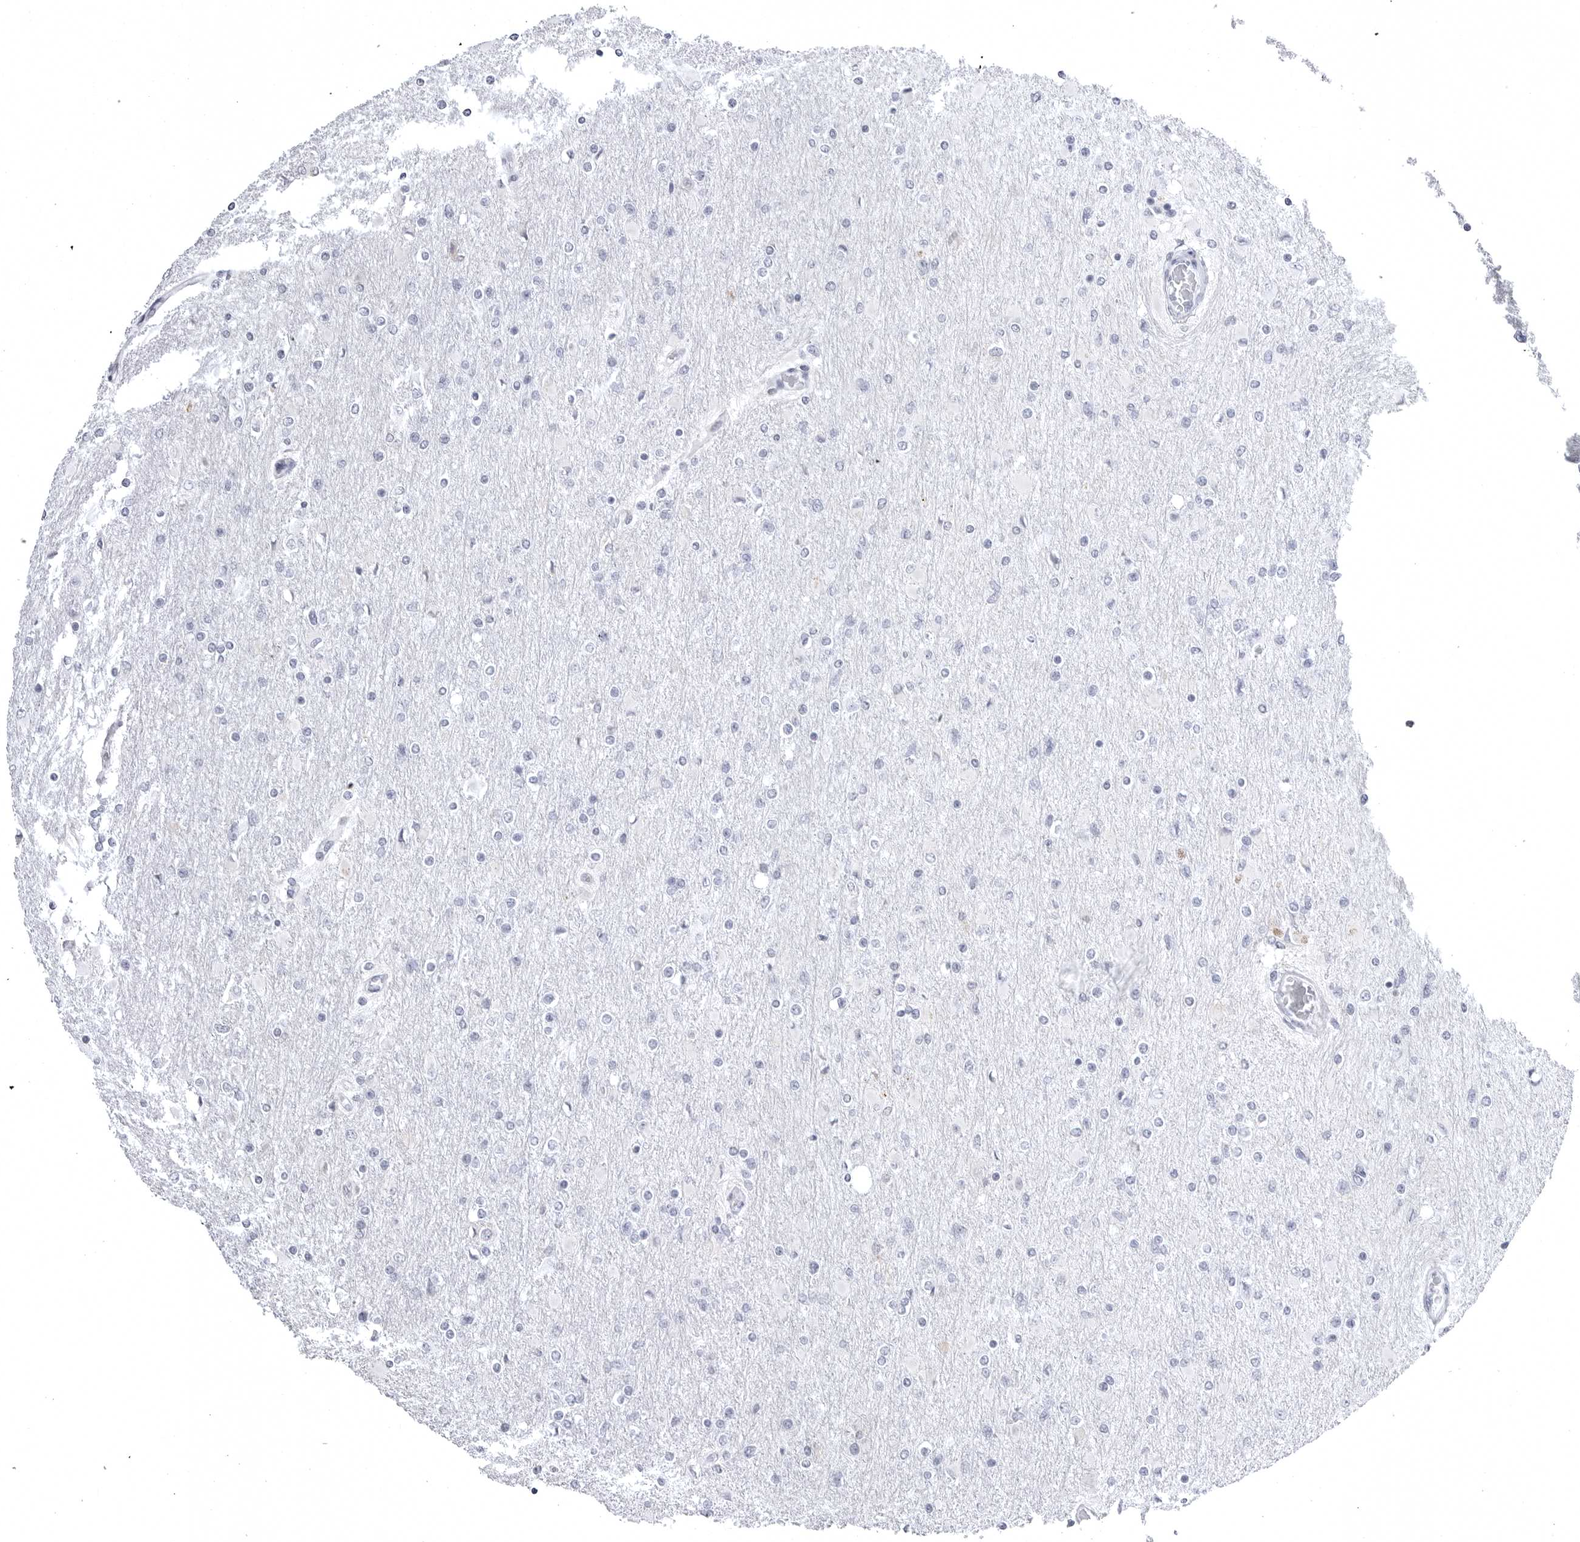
{"staining": {"intensity": "negative", "quantity": "none", "location": "none"}, "tissue": "glioma", "cell_type": "Tumor cells", "image_type": "cancer", "snomed": [{"axis": "morphology", "description": "Glioma, malignant, High grade"}, {"axis": "topography", "description": "Cerebral cortex"}], "caption": "Immunohistochemistry image of human malignant high-grade glioma stained for a protein (brown), which displays no staining in tumor cells.", "gene": "TUFM", "patient": {"sex": "female", "age": 36}}